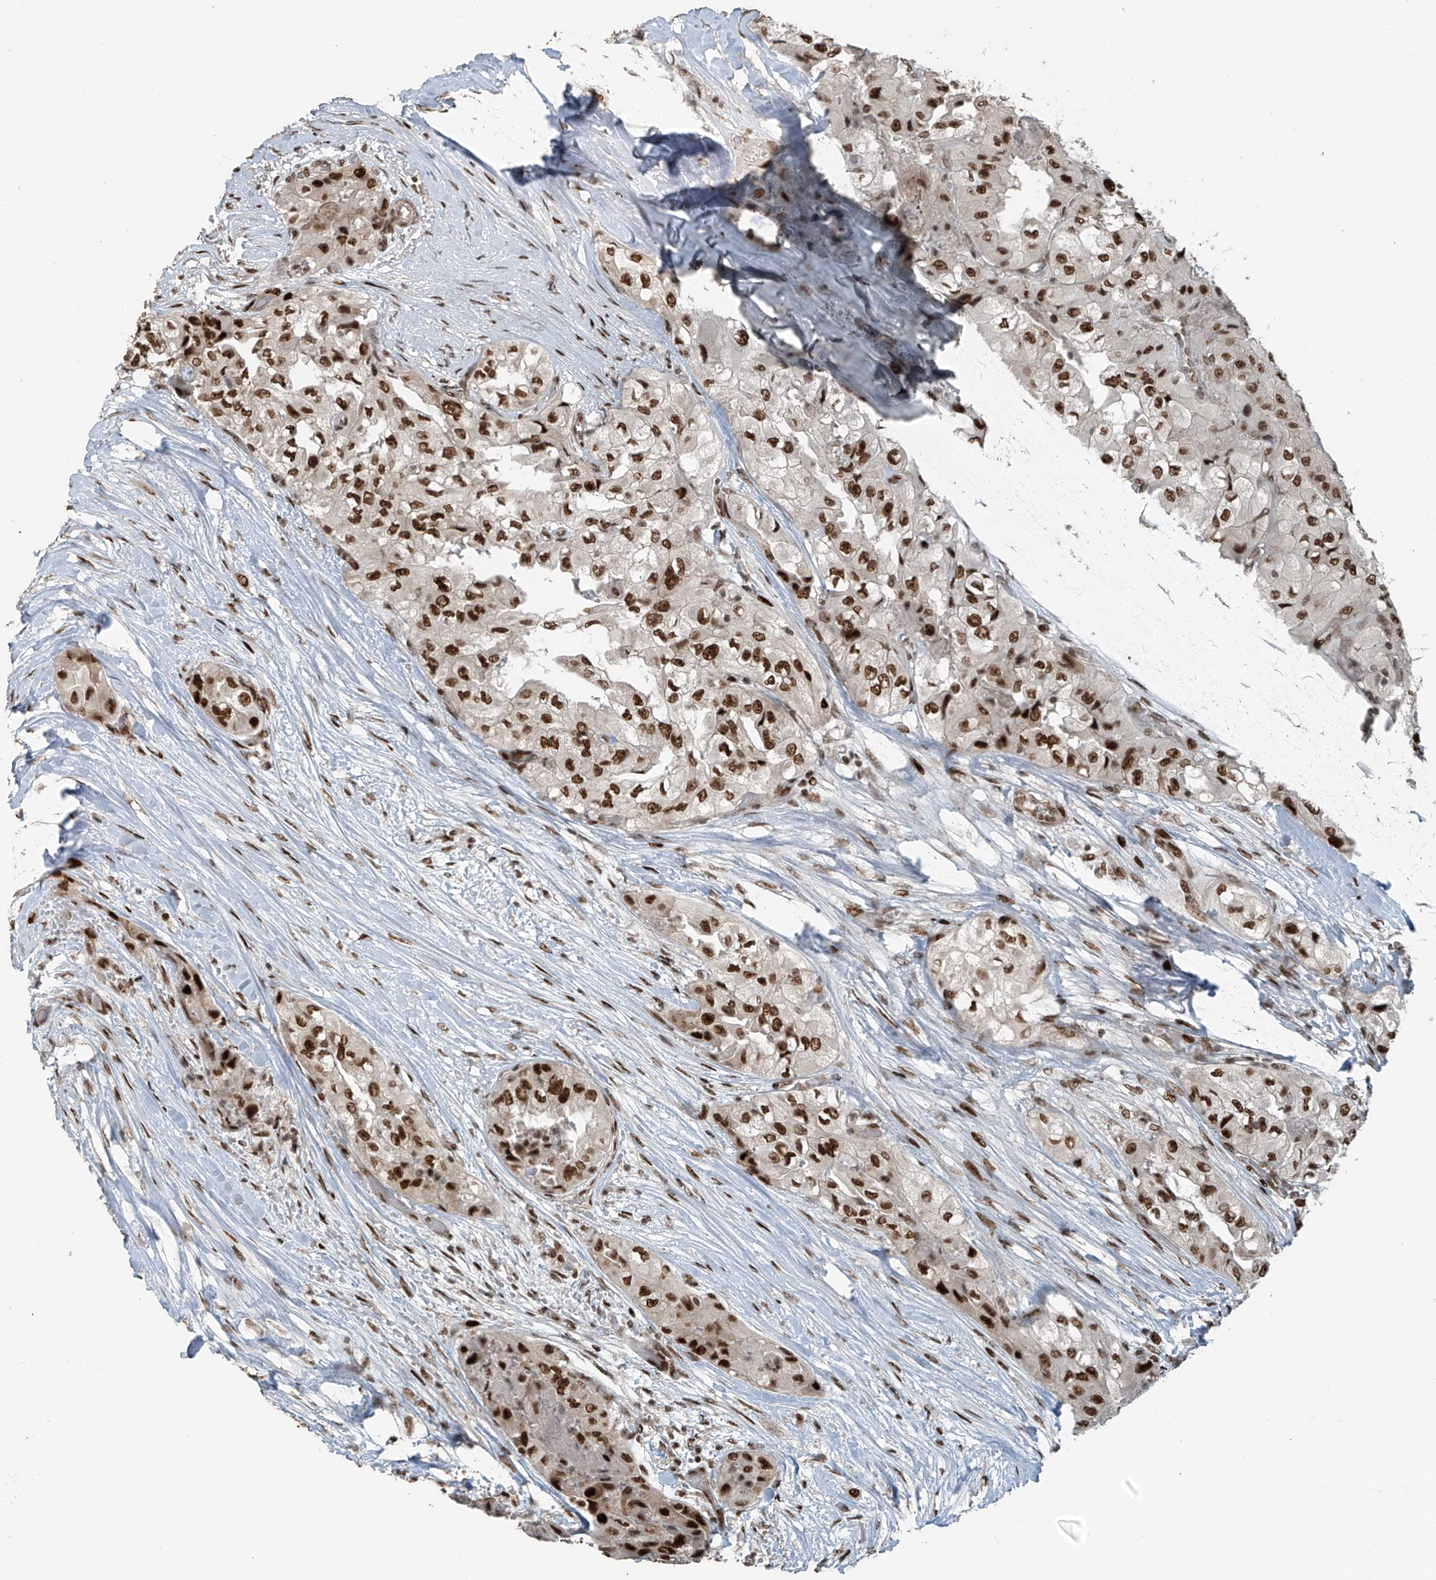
{"staining": {"intensity": "strong", "quantity": ">75%", "location": "nuclear"}, "tissue": "thyroid cancer", "cell_type": "Tumor cells", "image_type": "cancer", "snomed": [{"axis": "morphology", "description": "Papillary adenocarcinoma, NOS"}, {"axis": "topography", "description": "Thyroid gland"}], "caption": "Thyroid cancer (papillary adenocarcinoma) stained with a brown dye shows strong nuclear positive expression in about >75% of tumor cells.", "gene": "PCNP", "patient": {"sex": "female", "age": 59}}